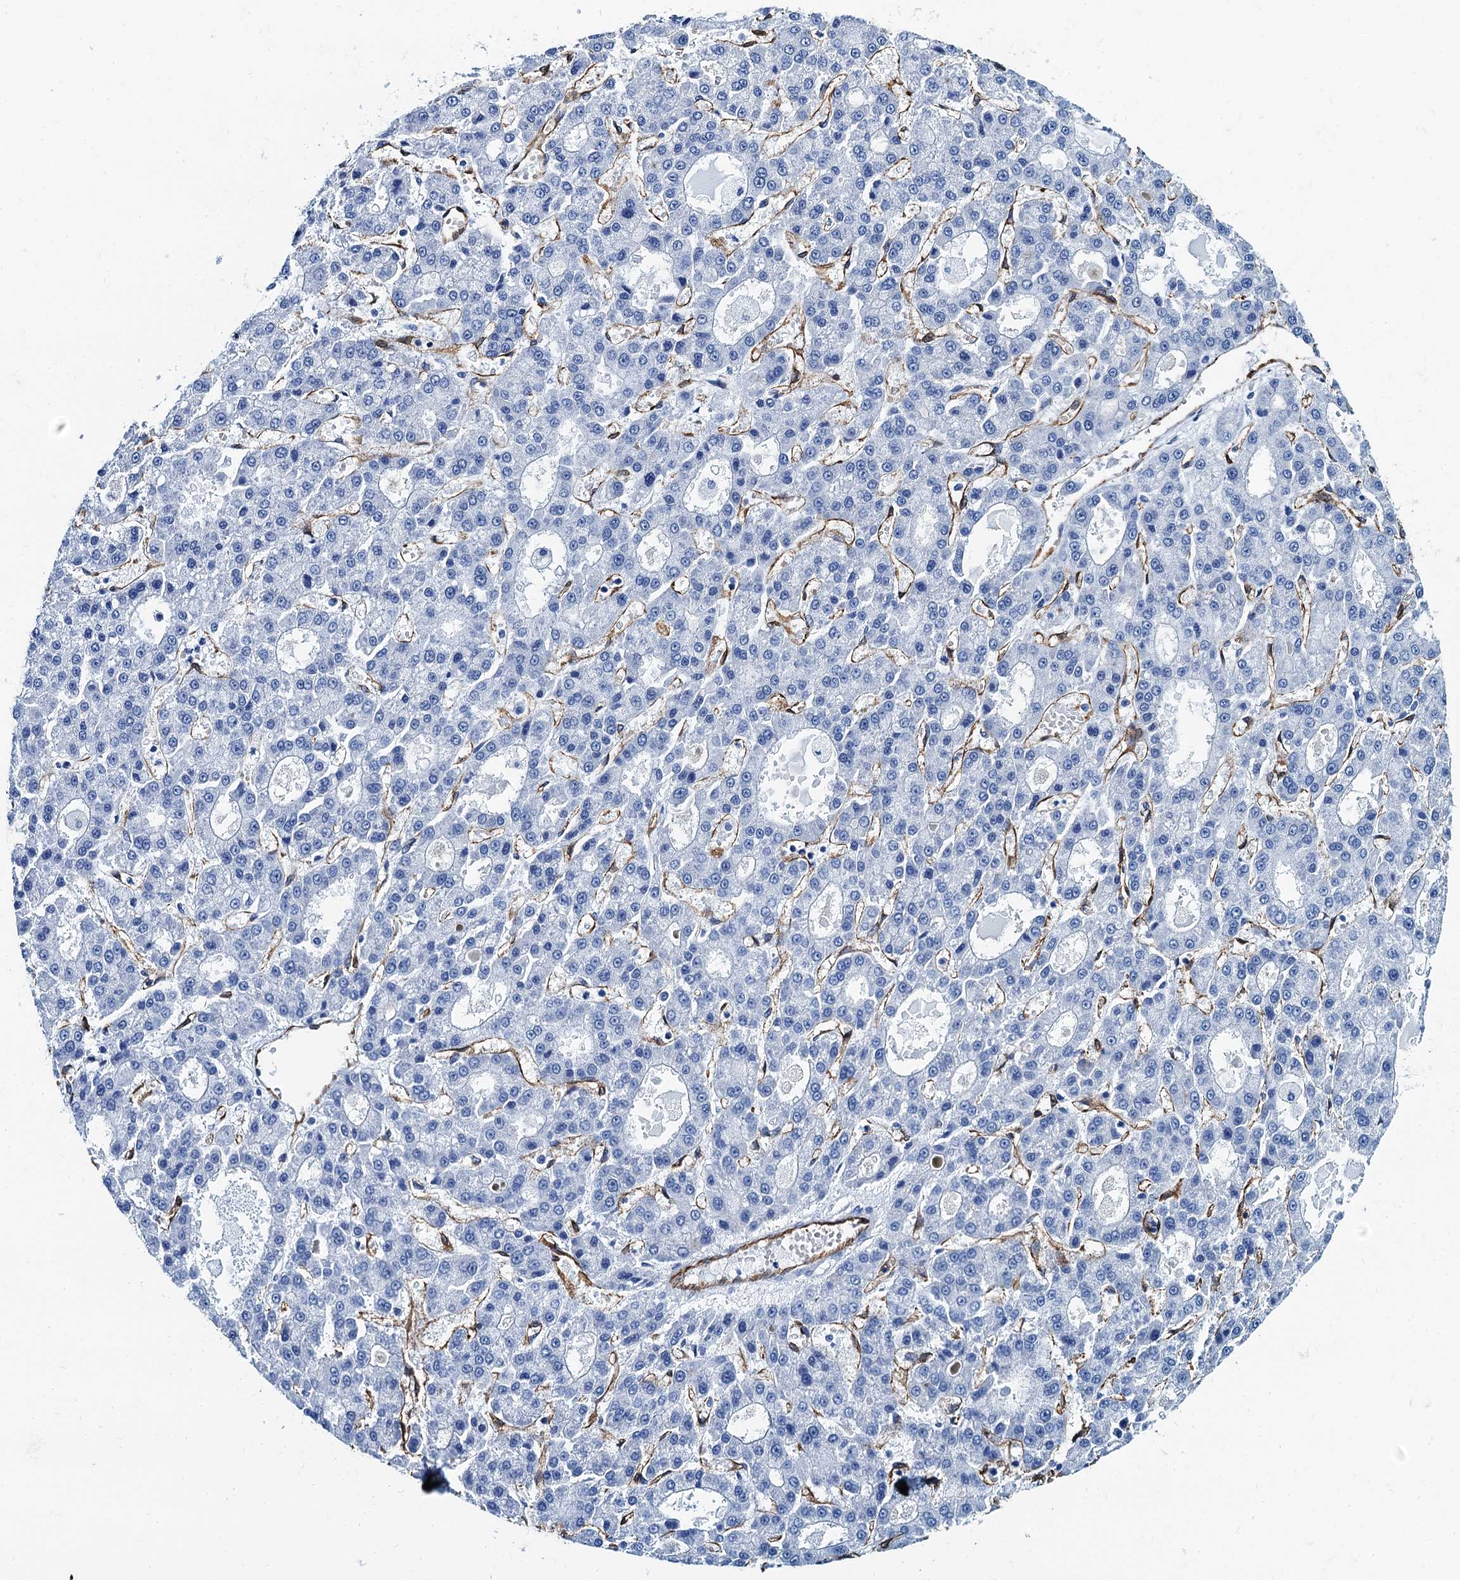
{"staining": {"intensity": "negative", "quantity": "none", "location": "none"}, "tissue": "liver cancer", "cell_type": "Tumor cells", "image_type": "cancer", "snomed": [{"axis": "morphology", "description": "Carcinoma, Hepatocellular, NOS"}, {"axis": "topography", "description": "Liver"}], "caption": "Liver hepatocellular carcinoma was stained to show a protein in brown. There is no significant staining in tumor cells. Brightfield microscopy of immunohistochemistry (IHC) stained with DAB (brown) and hematoxylin (blue), captured at high magnification.", "gene": "CAVIN2", "patient": {"sex": "male", "age": 70}}